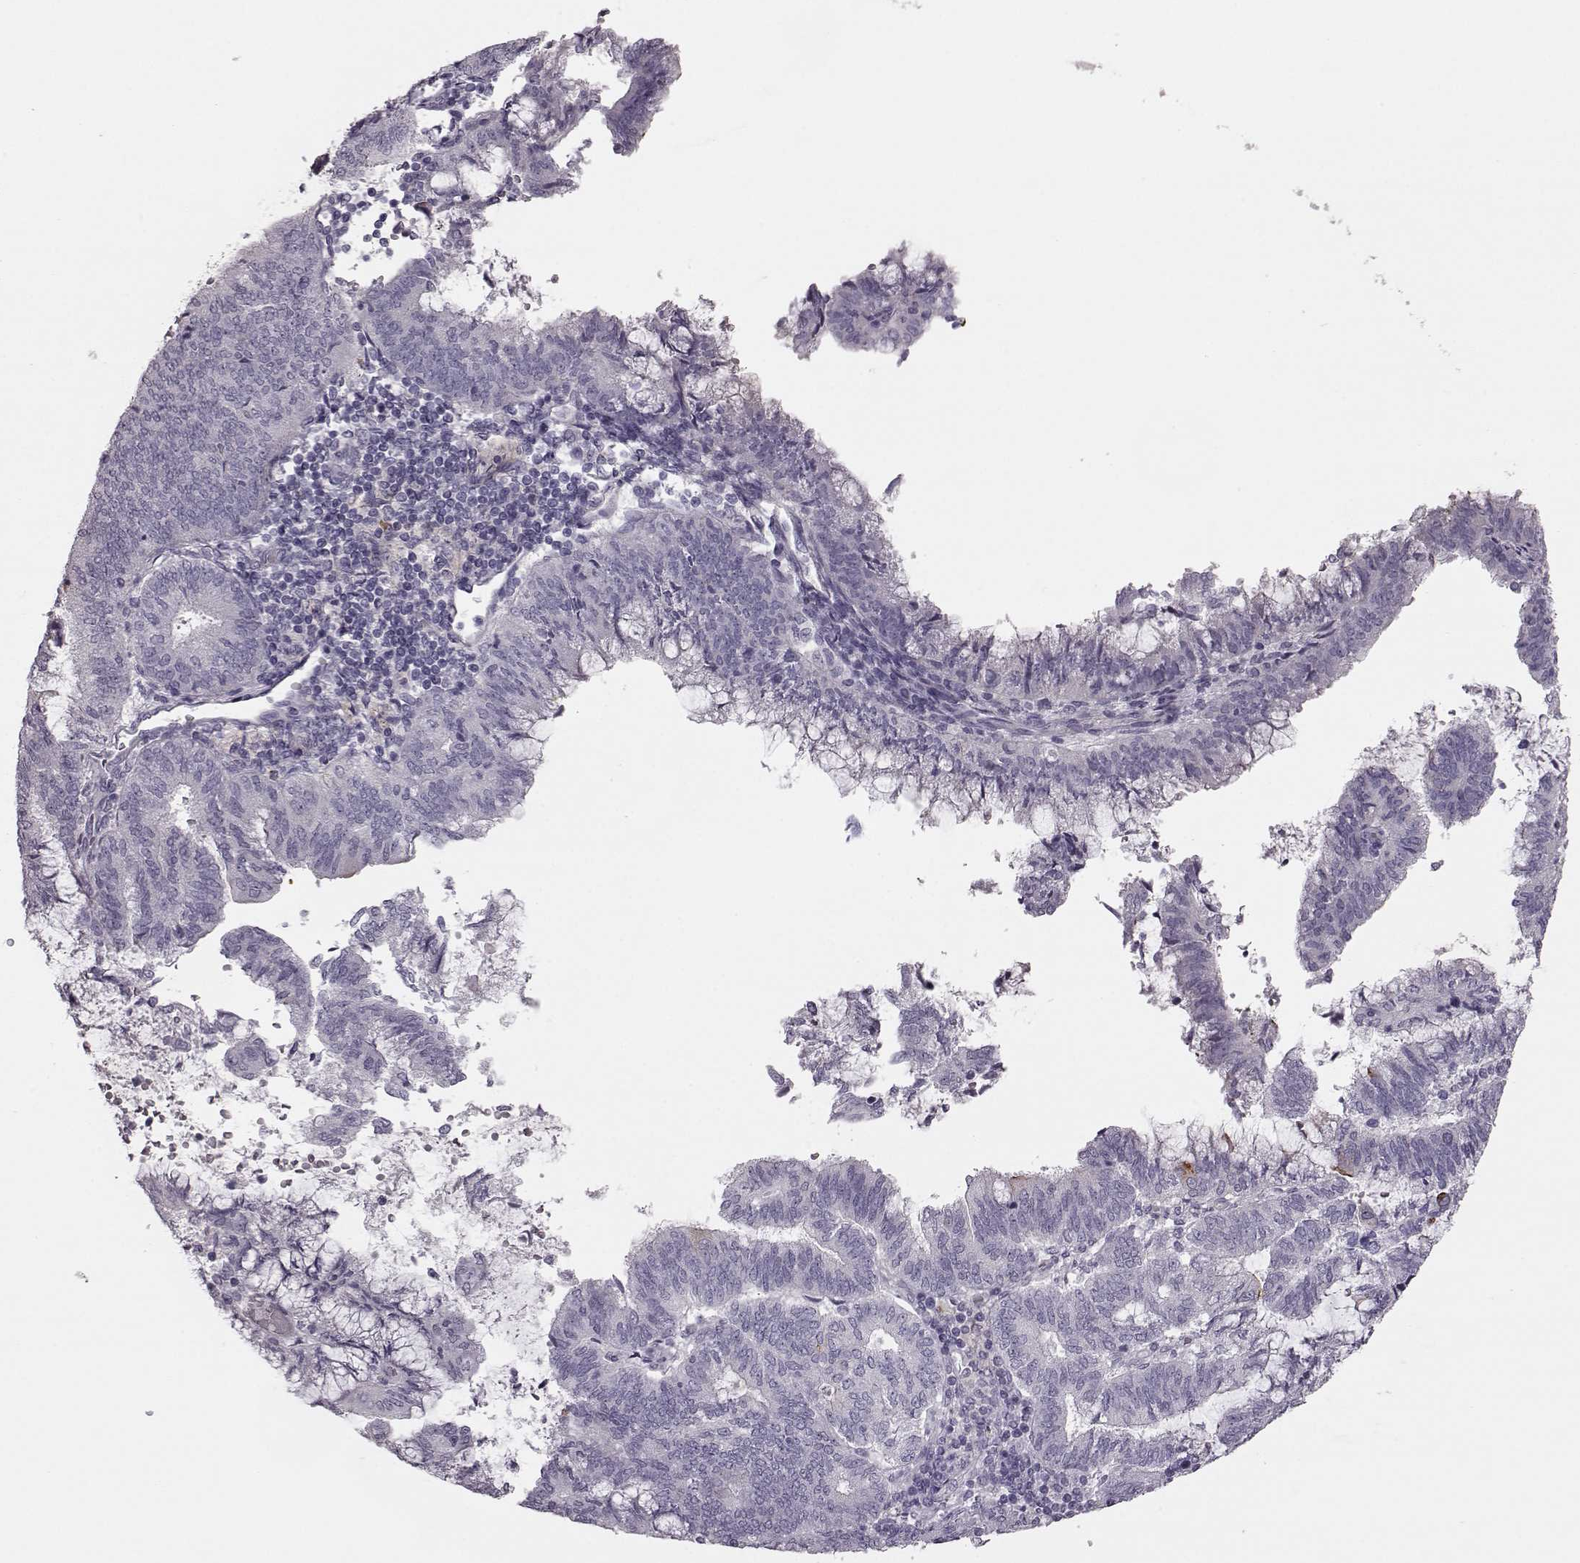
{"staining": {"intensity": "negative", "quantity": "none", "location": "none"}, "tissue": "endometrial cancer", "cell_type": "Tumor cells", "image_type": "cancer", "snomed": [{"axis": "morphology", "description": "Adenocarcinoma, NOS"}, {"axis": "topography", "description": "Endometrium"}], "caption": "DAB immunohistochemical staining of endometrial cancer reveals no significant staining in tumor cells.", "gene": "SNTG1", "patient": {"sex": "female", "age": 65}}